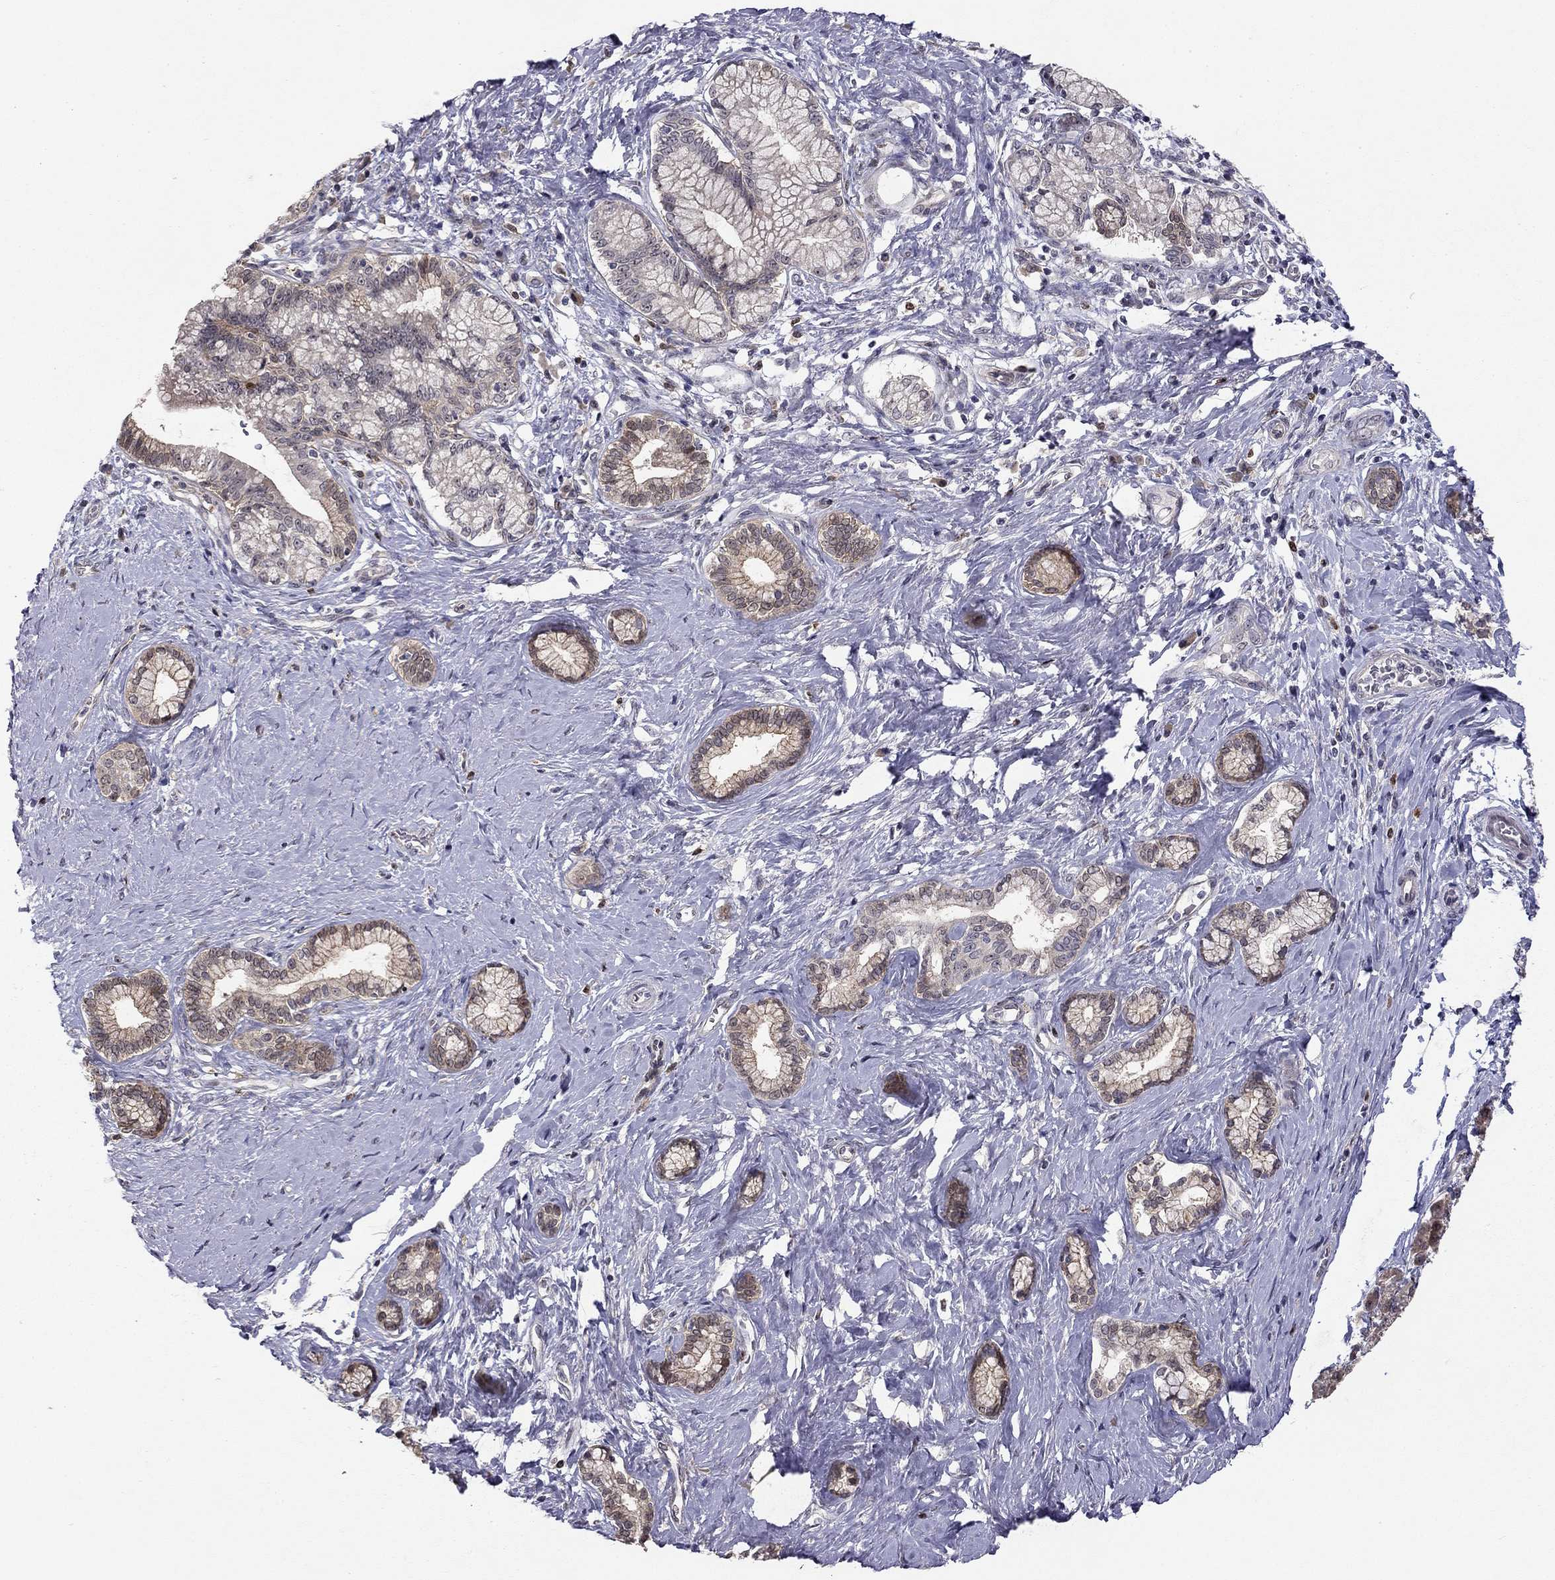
{"staining": {"intensity": "weak", "quantity": "25%-75%", "location": "nuclear"}, "tissue": "pancreatic cancer", "cell_type": "Tumor cells", "image_type": "cancer", "snomed": [{"axis": "morphology", "description": "Adenocarcinoma, NOS"}, {"axis": "topography", "description": "Pancreas"}], "caption": "Immunohistochemistry (IHC) (DAB) staining of pancreatic adenocarcinoma displays weak nuclear protein expression in about 25%-75% of tumor cells.", "gene": "STXBP6", "patient": {"sex": "female", "age": 73}}